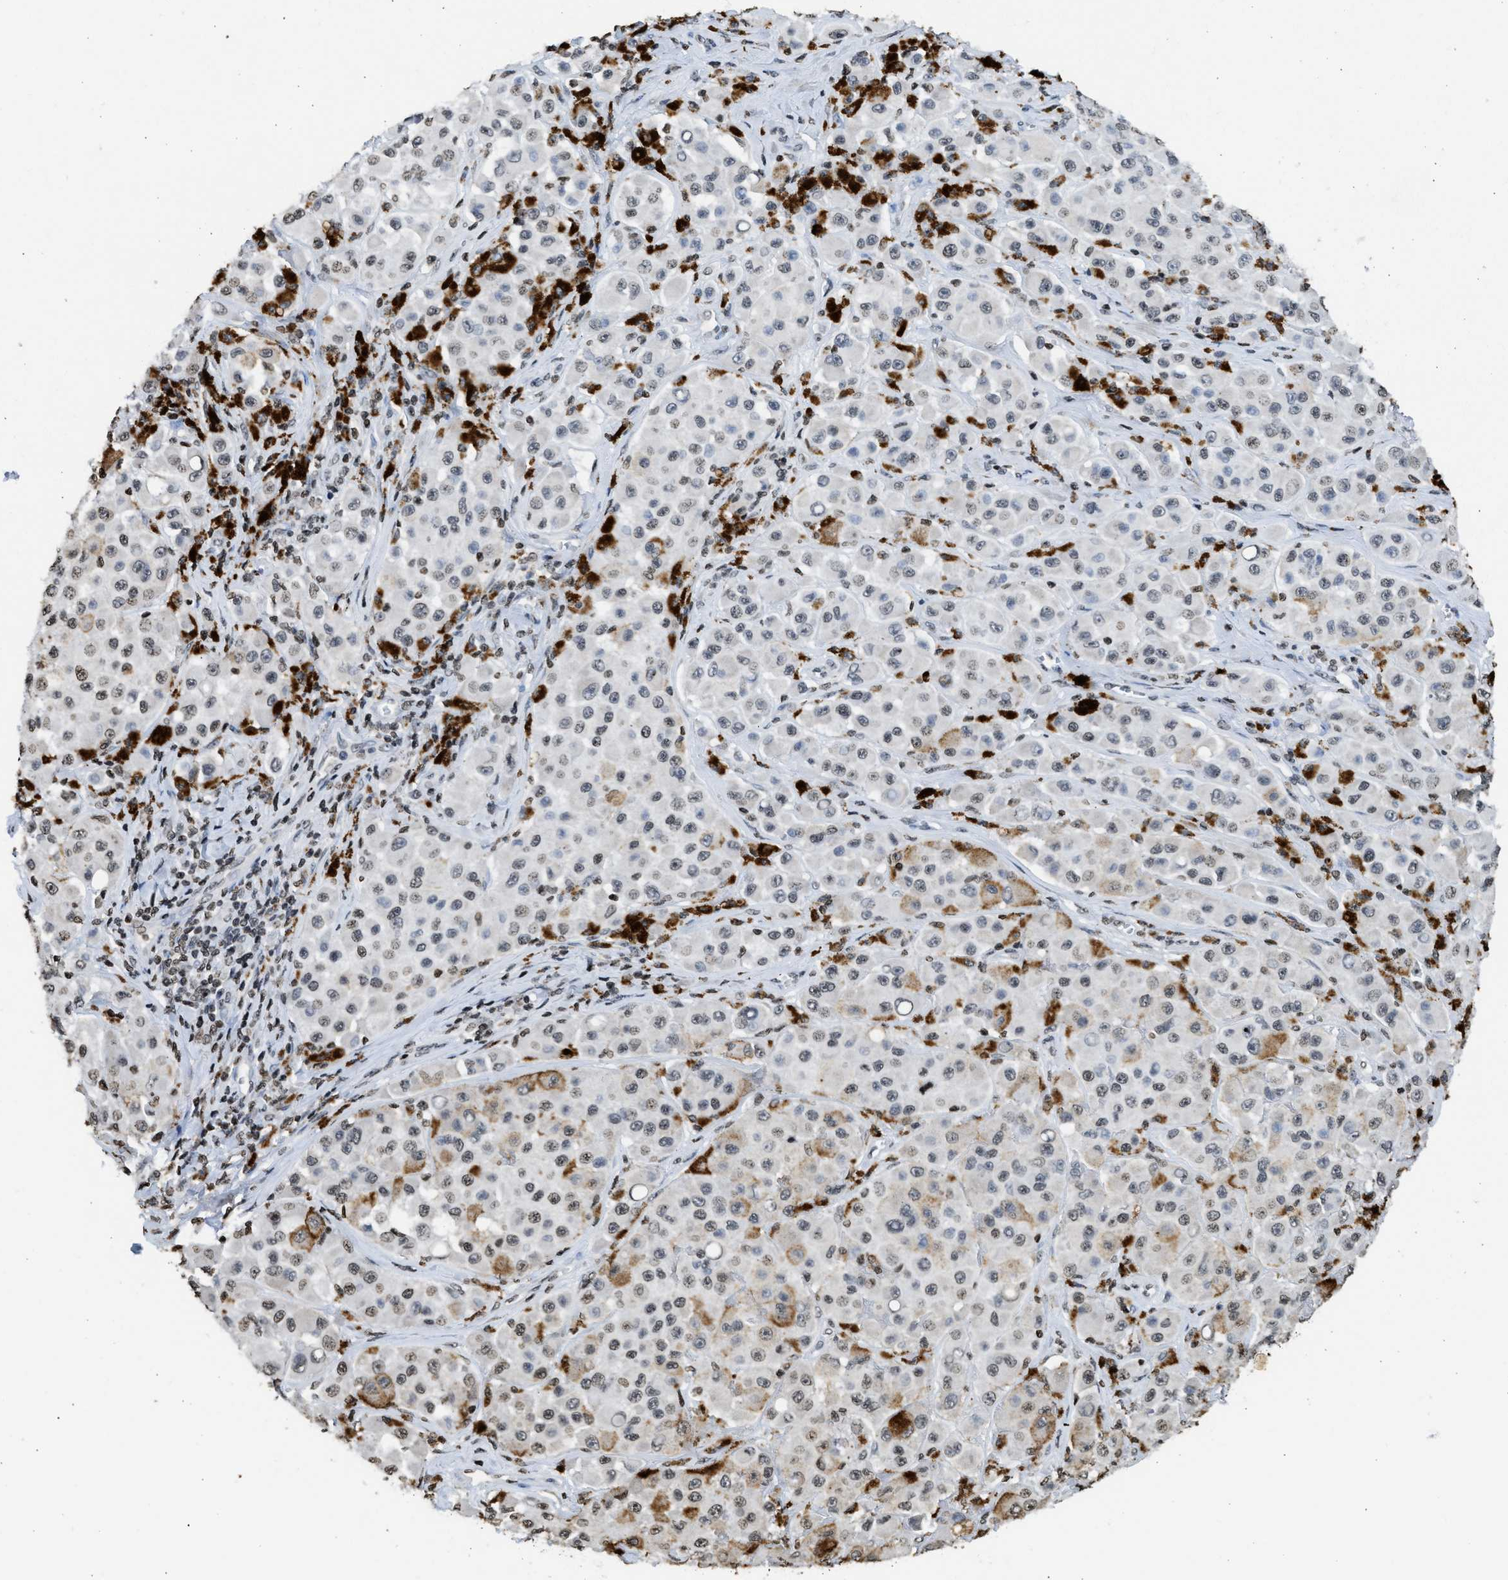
{"staining": {"intensity": "weak", "quantity": "25%-75%", "location": "nuclear"}, "tissue": "melanoma", "cell_type": "Tumor cells", "image_type": "cancer", "snomed": [{"axis": "morphology", "description": "Malignant melanoma, NOS"}, {"axis": "topography", "description": "Skin"}], "caption": "Immunohistochemical staining of human melanoma reveals low levels of weak nuclear protein staining in approximately 25%-75% of tumor cells.", "gene": "RRAGC", "patient": {"sex": "male", "age": 84}}